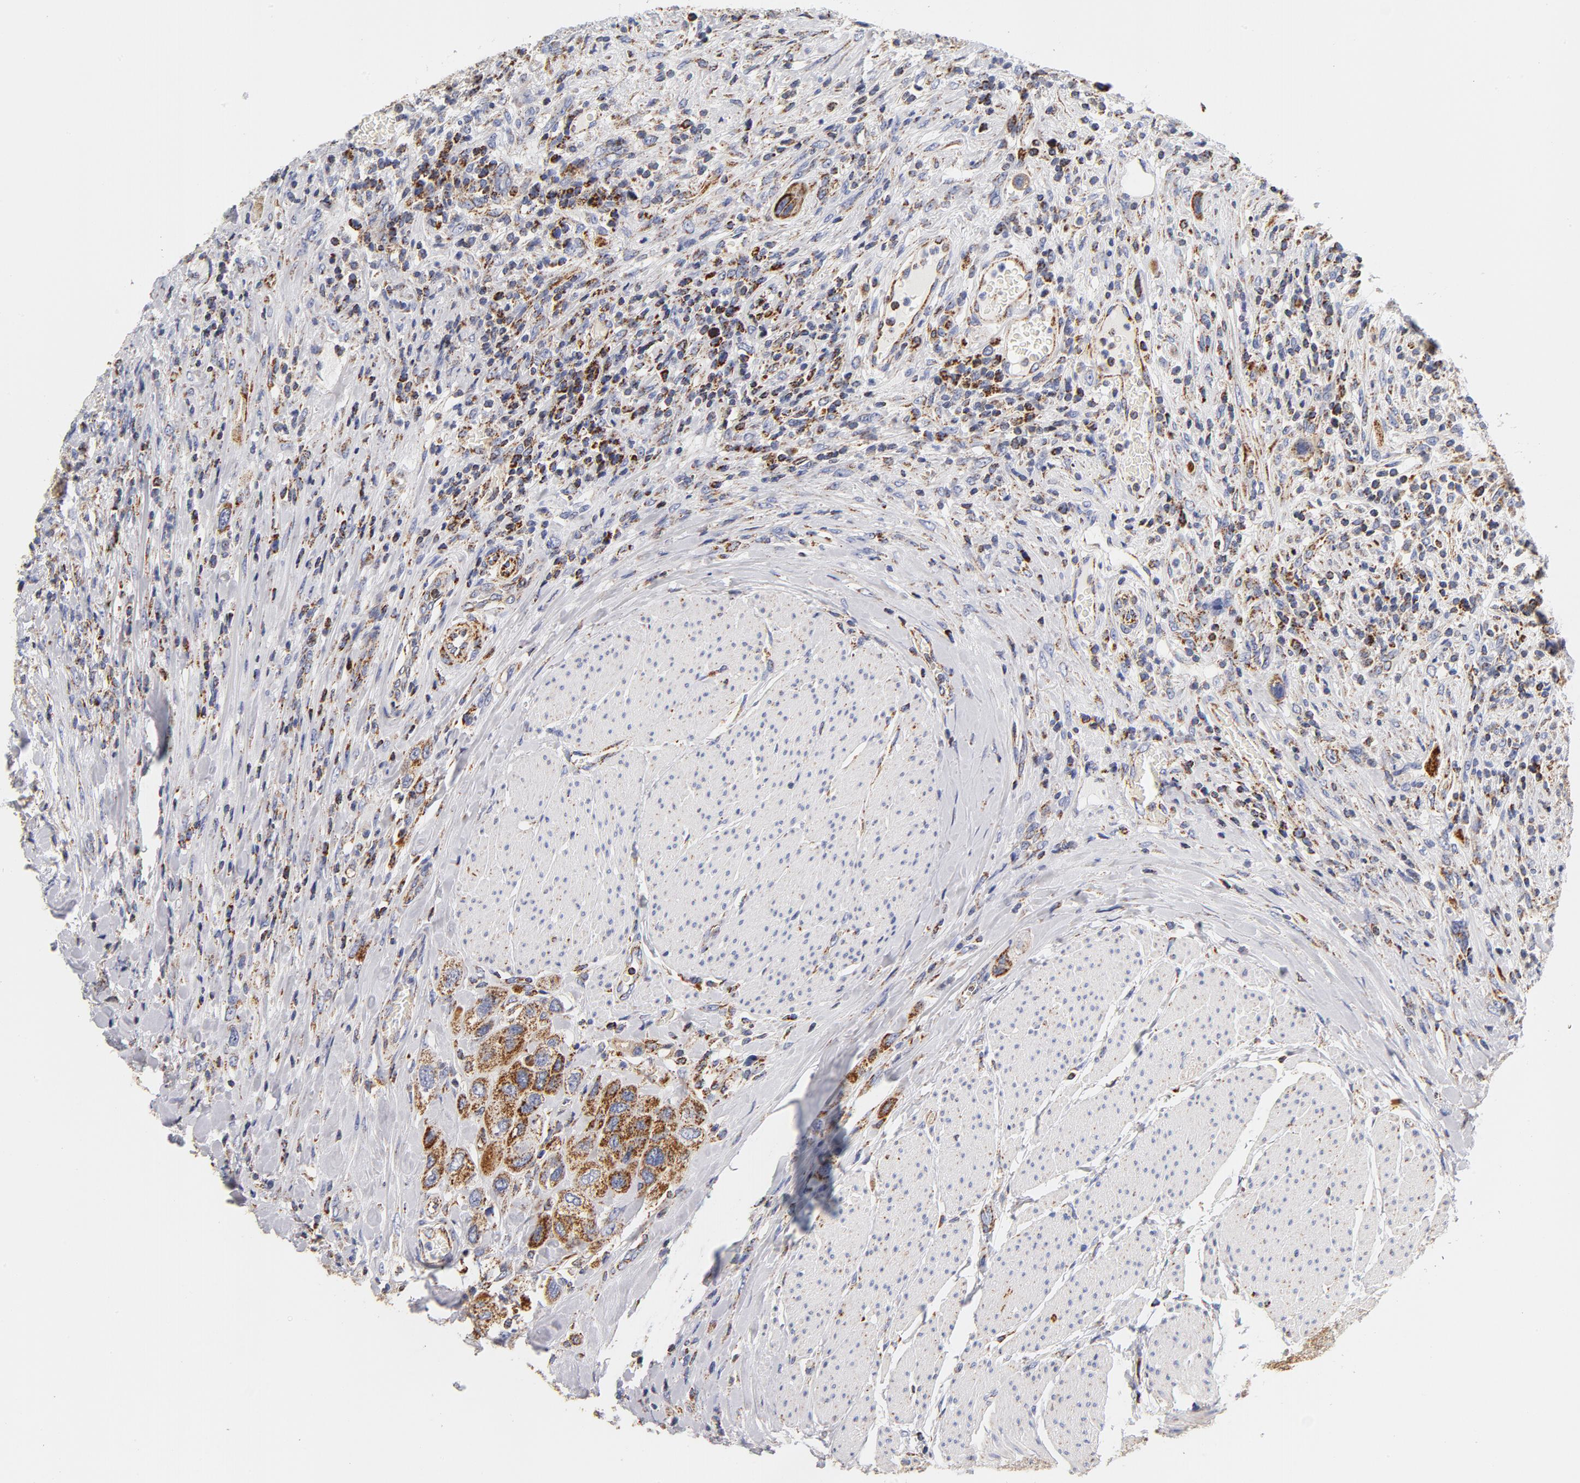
{"staining": {"intensity": "strong", "quantity": ">75%", "location": "cytoplasmic/membranous"}, "tissue": "urothelial cancer", "cell_type": "Tumor cells", "image_type": "cancer", "snomed": [{"axis": "morphology", "description": "Urothelial carcinoma, High grade"}, {"axis": "topography", "description": "Urinary bladder"}], "caption": "Protein staining of urothelial cancer tissue exhibits strong cytoplasmic/membranous positivity in about >75% of tumor cells.", "gene": "ECHS1", "patient": {"sex": "male", "age": 50}}